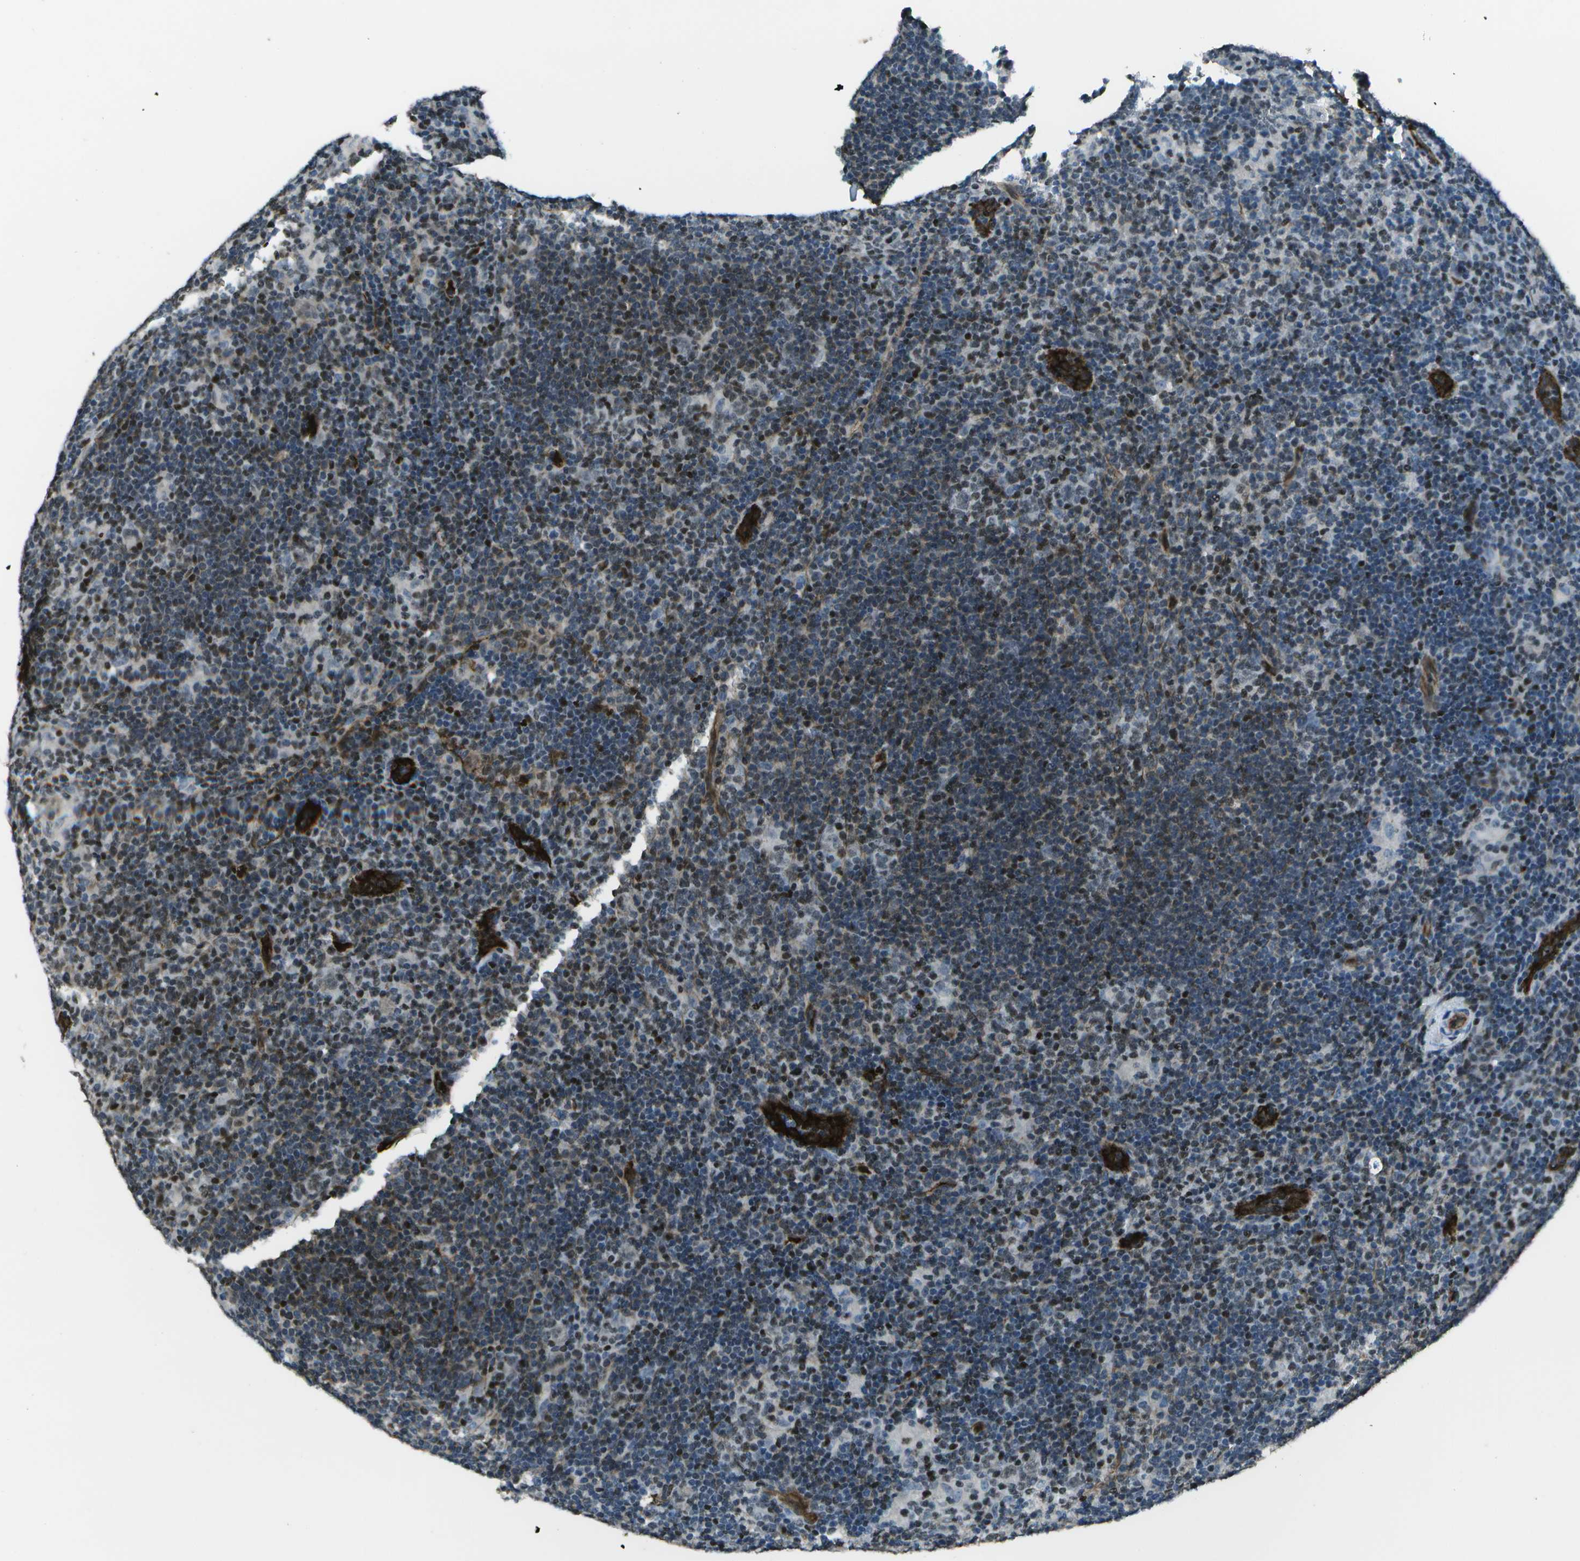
{"staining": {"intensity": "weak", "quantity": "<25%", "location": "nuclear"}, "tissue": "lymphoma", "cell_type": "Tumor cells", "image_type": "cancer", "snomed": [{"axis": "morphology", "description": "Hodgkin's disease, NOS"}, {"axis": "topography", "description": "Lymph node"}], "caption": "This is an immunohistochemistry image of human lymphoma. There is no expression in tumor cells.", "gene": "PDLIM1", "patient": {"sex": "female", "age": 57}}